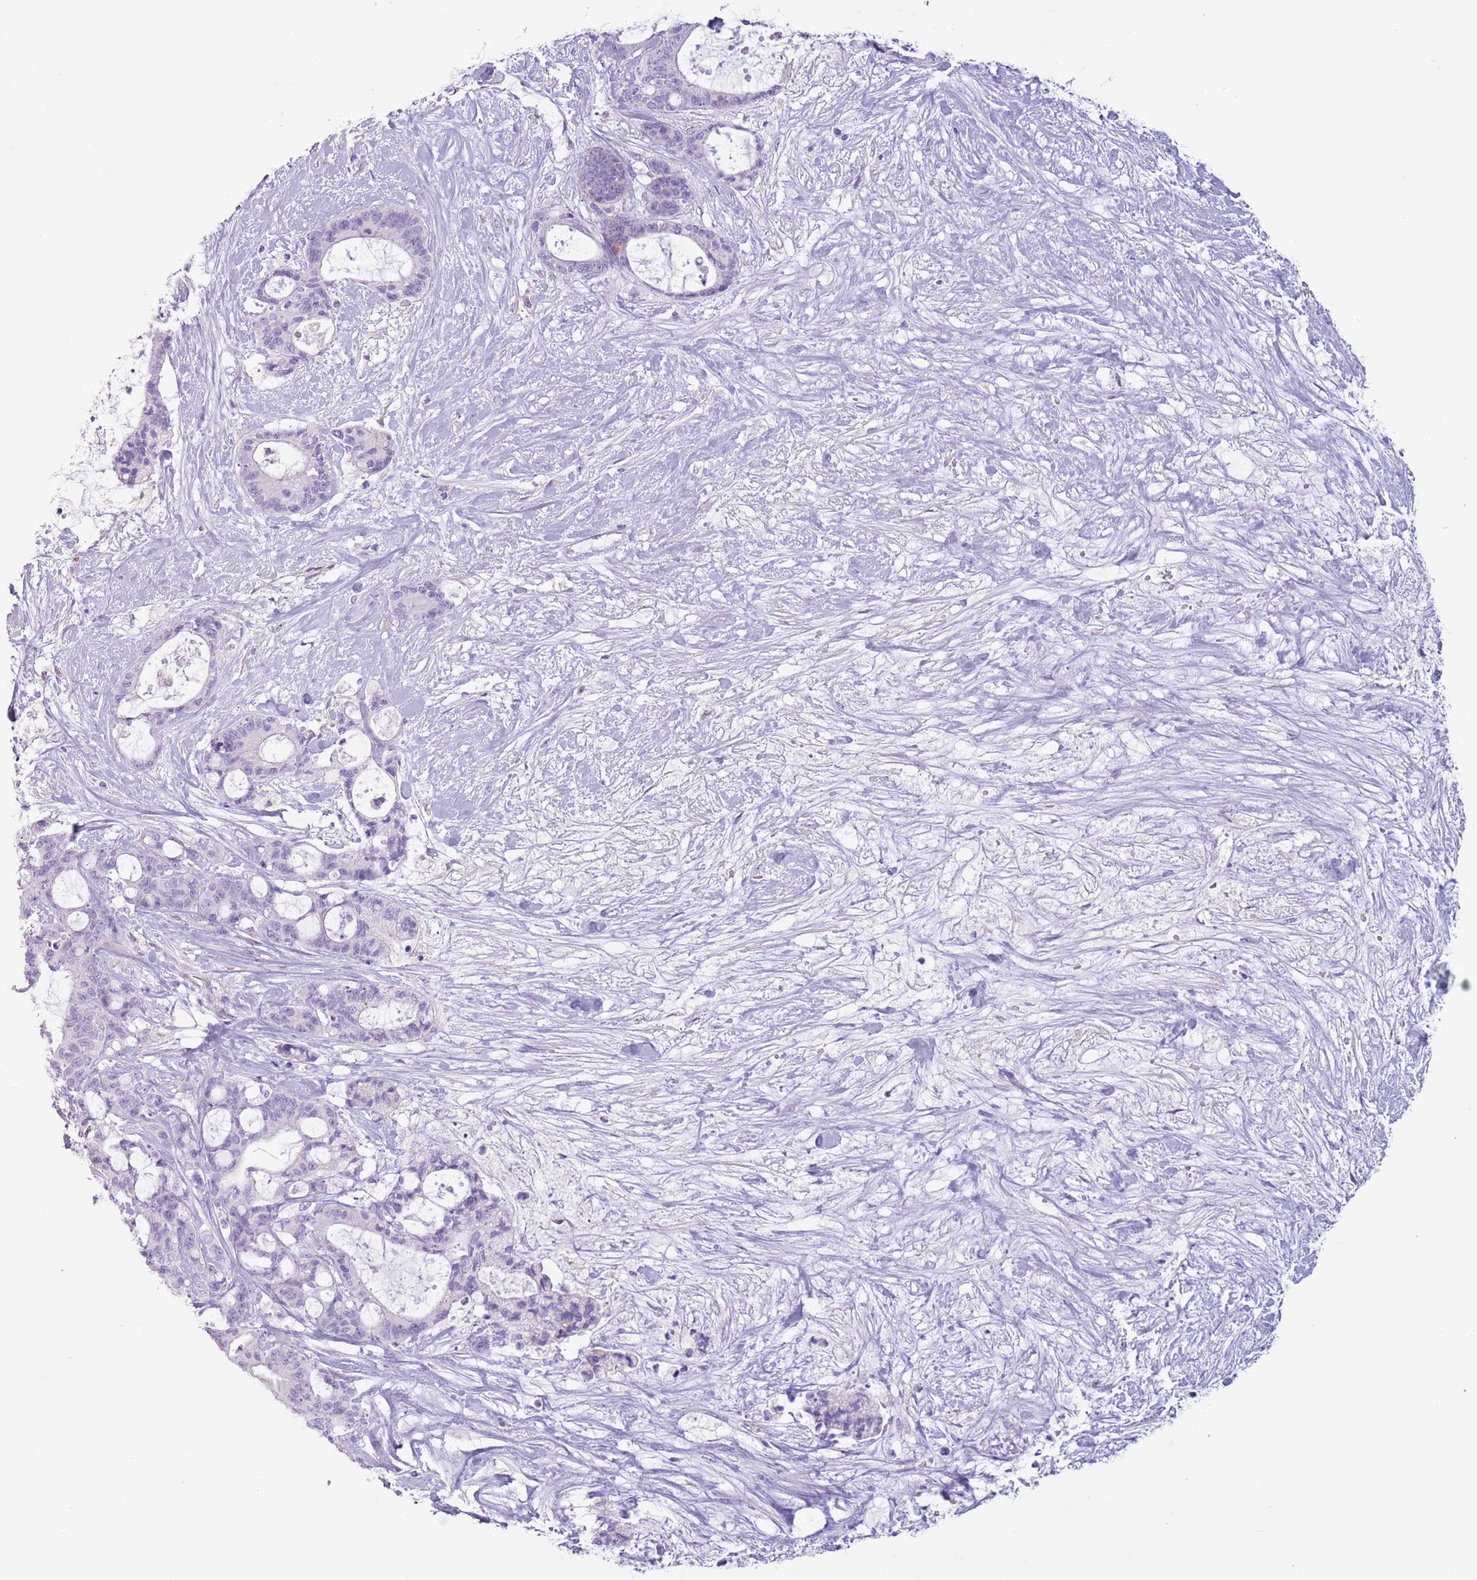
{"staining": {"intensity": "negative", "quantity": "none", "location": "none"}, "tissue": "liver cancer", "cell_type": "Tumor cells", "image_type": "cancer", "snomed": [{"axis": "morphology", "description": "Normal tissue, NOS"}, {"axis": "morphology", "description": "Cholangiocarcinoma"}, {"axis": "topography", "description": "Liver"}, {"axis": "topography", "description": "Peripheral nerve tissue"}], "caption": "Tumor cells show no significant expression in liver cholangiocarcinoma.", "gene": "SNX6", "patient": {"sex": "female", "age": 73}}